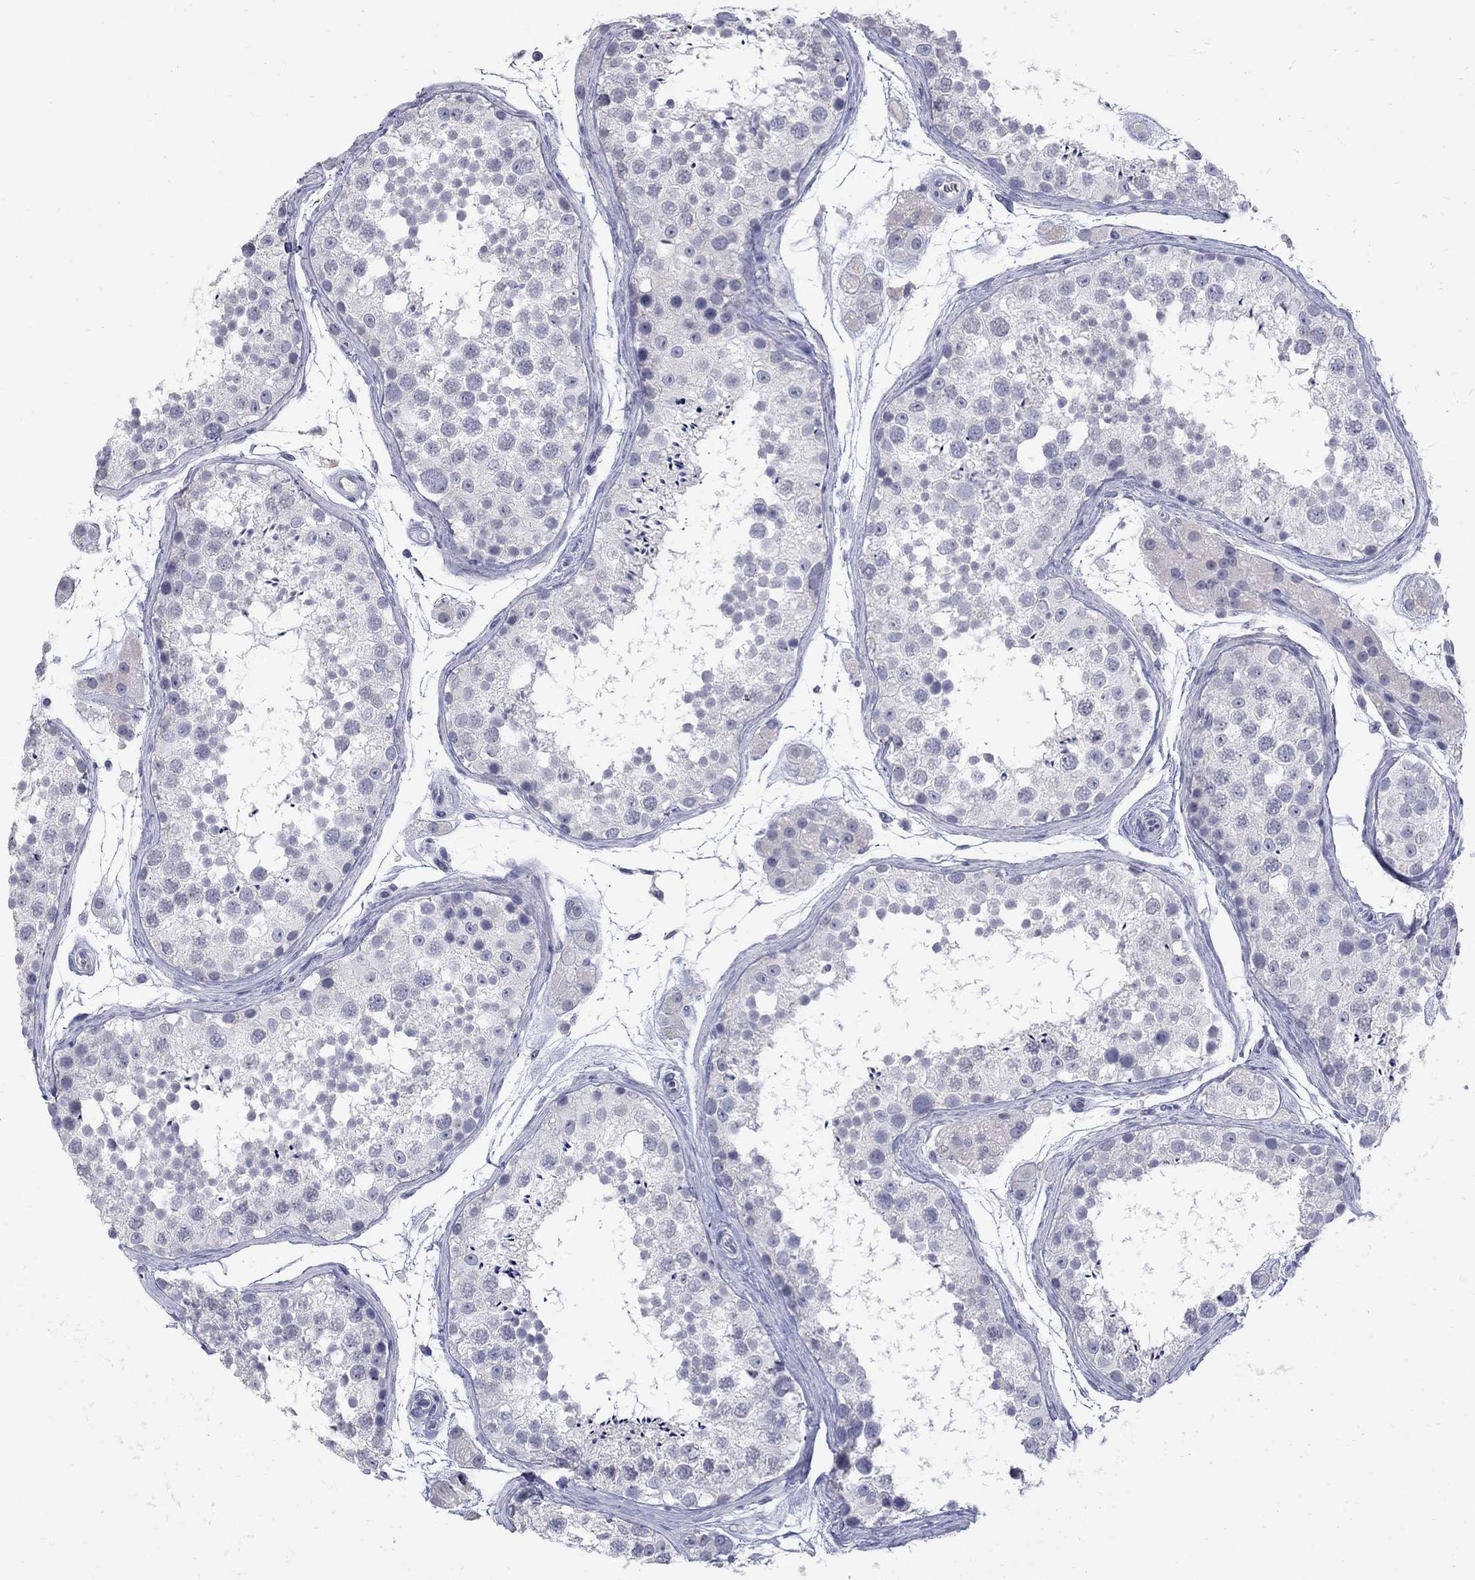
{"staining": {"intensity": "negative", "quantity": "none", "location": "none"}, "tissue": "testis", "cell_type": "Cells in seminiferous ducts", "image_type": "normal", "snomed": [{"axis": "morphology", "description": "Normal tissue, NOS"}, {"axis": "topography", "description": "Testis"}], "caption": "The micrograph displays no significant staining in cells in seminiferous ducts of testis. (DAB (3,3'-diaminobenzidine) immunohistochemistry with hematoxylin counter stain).", "gene": "CTNND2", "patient": {"sex": "male", "age": 41}}